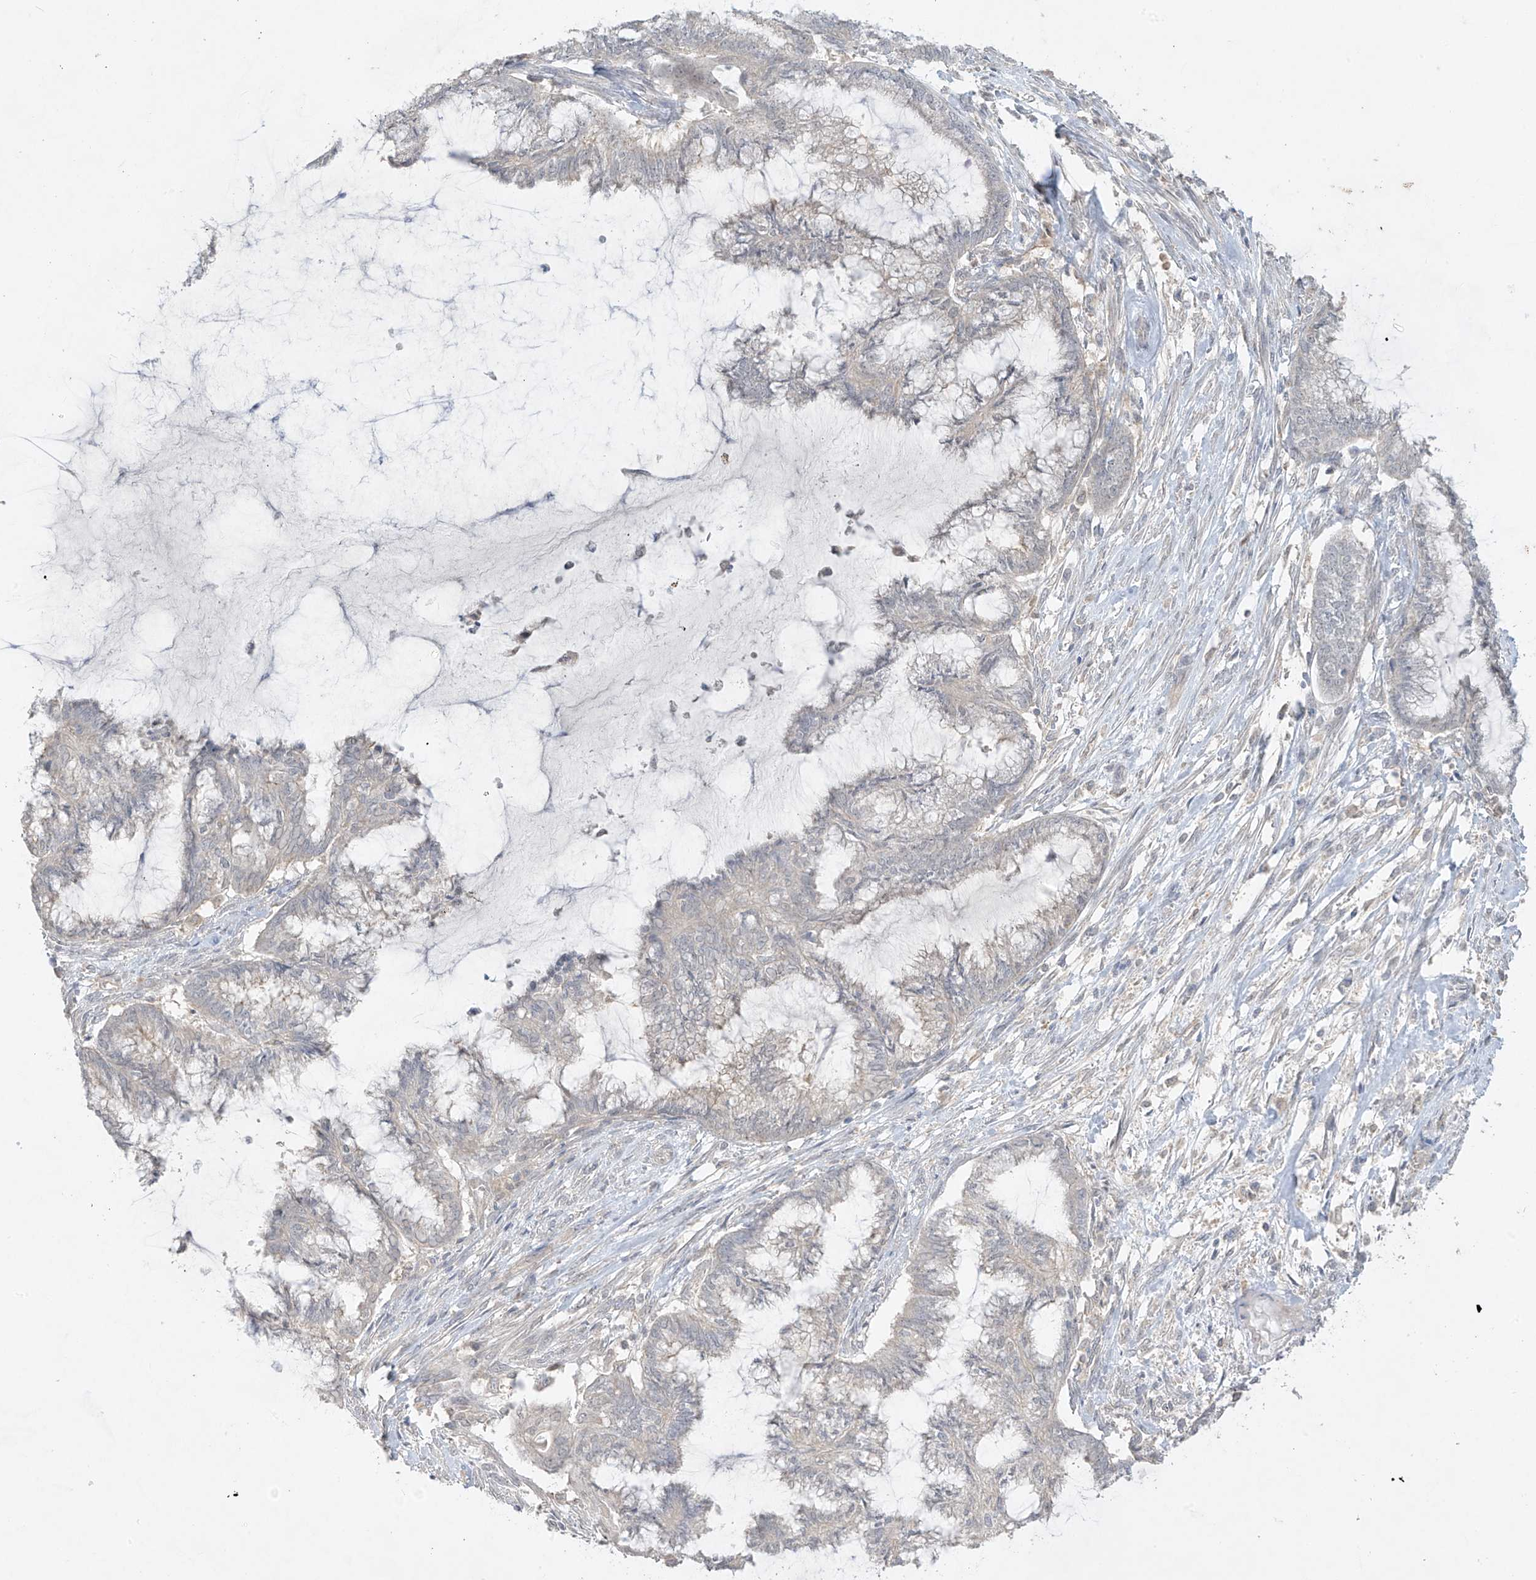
{"staining": {"intensity": "negative", "quantity": "none", "location": "none"}, "tissue": "endometrial cancer", "cell_type": "Tumor cells", "image_type": "cancer", "snomed": [{"axis": "morphology", "description": "Adenocarcinoma, NOS"}, {"axis": "topography", "description": "Endometrium"}], "caption": "Adenocarcinoma (endometrial) was stained to show a protein in brown. There is no significant positivity in tumor cells. (Stains: DAB (3,3'-diaminobenzidine) IHC with hematoxylin counter stain, Microscopy: brightfield microscopy at high magnification).", "gene": "ANGEL2", "patient": {"sex": "female", "age": 86}}